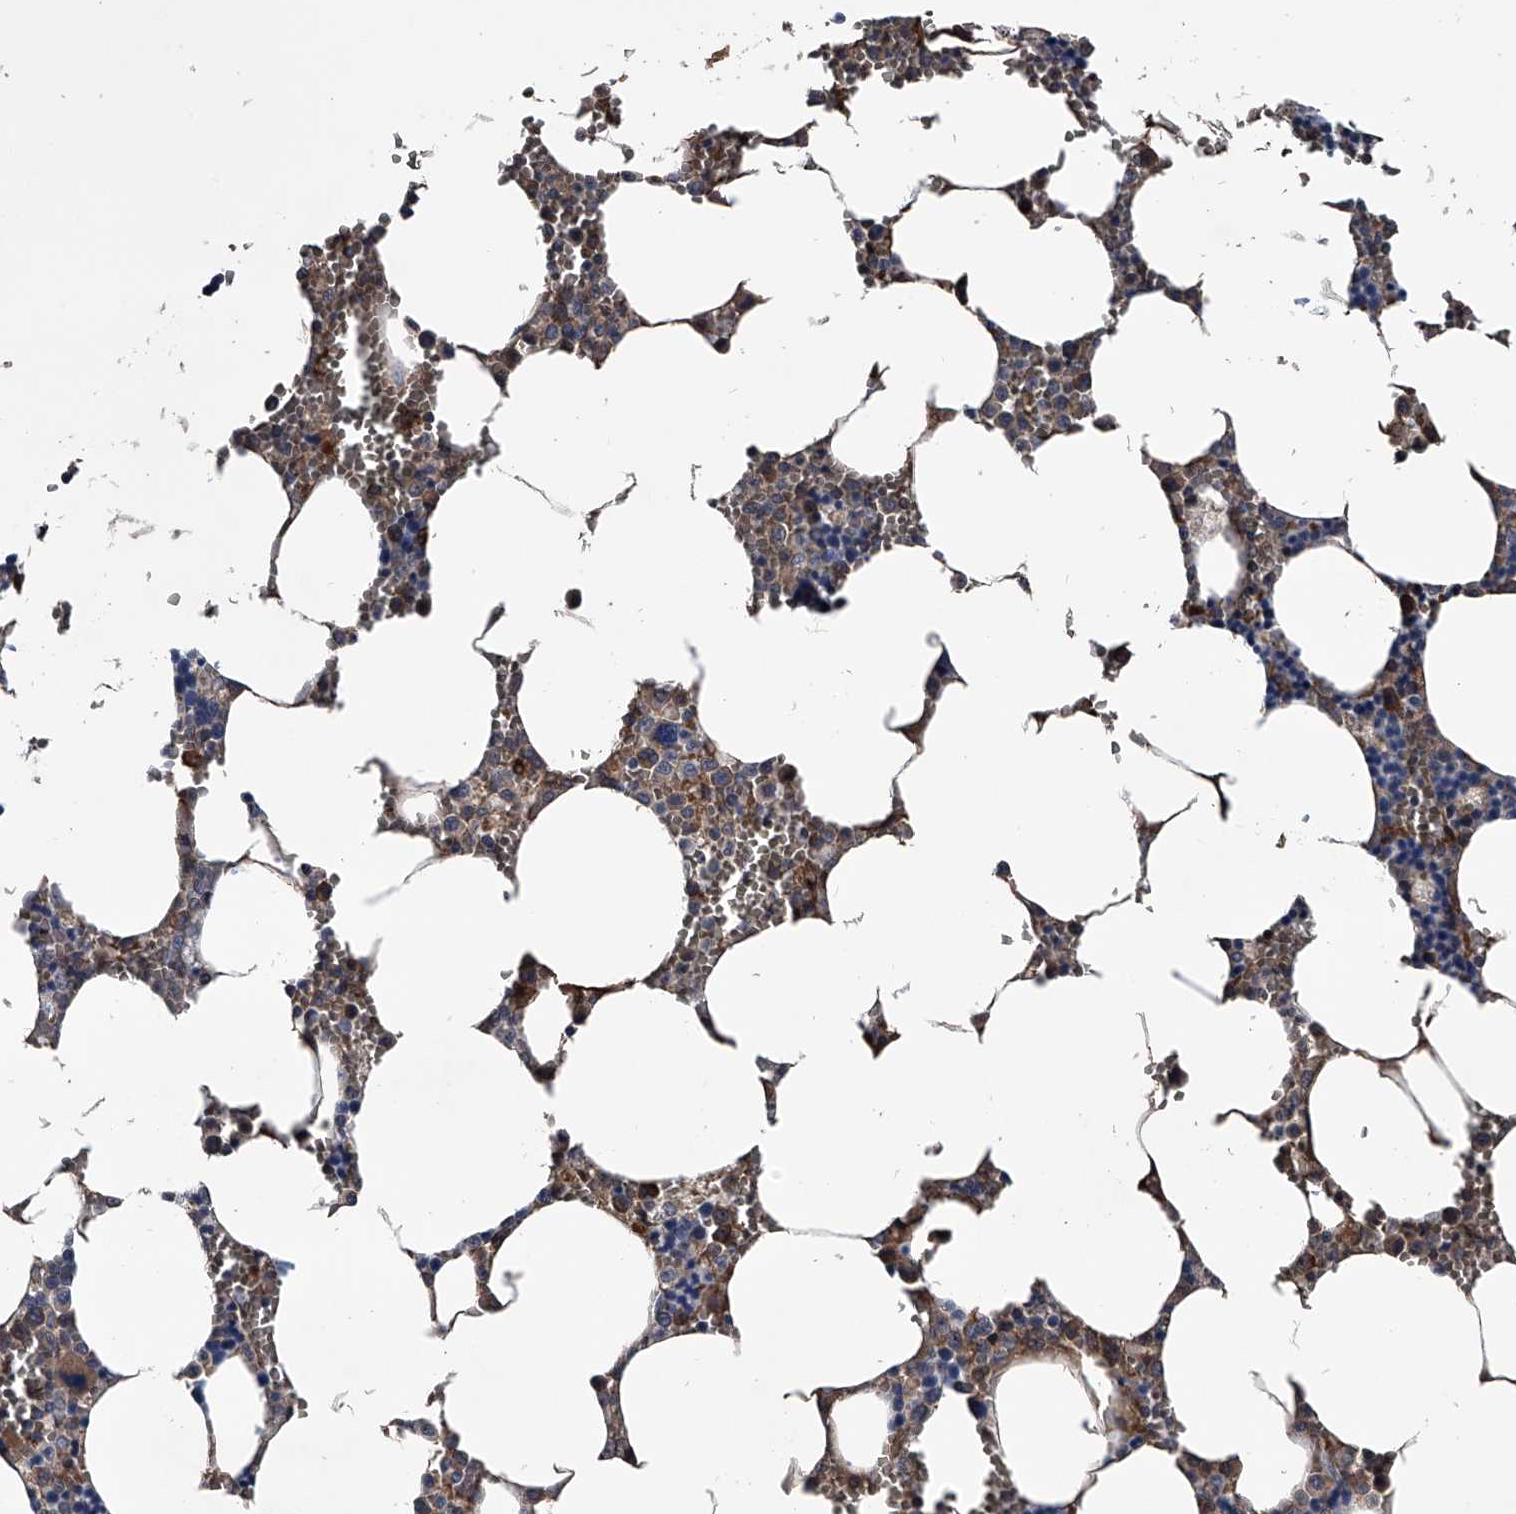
{"staining": {"intensity": "moderate", "quantity": "<25%", "location": "cytoplasmic/membranous"}, "tissue": "bone marrow", "cell_type": "Hematopoietic cells", "image_type": "normal", "snomed": [{"axis": "morphology", "description": "Normal tissue, NOS"}, {"axis": "topography", "description": "Bone marrow"}], "caption": "High-magnification brightfield microscopy of normal bone marrow stained with DAB (brown) and counterstained with hematoxylin (blue). hematopoietic cells exhibit moderate cytoplasmic/membranous expression is seen in approximately<25% of cells.", "gene": "KIF13A", "patient": {"sex": "male", "age": 70}}